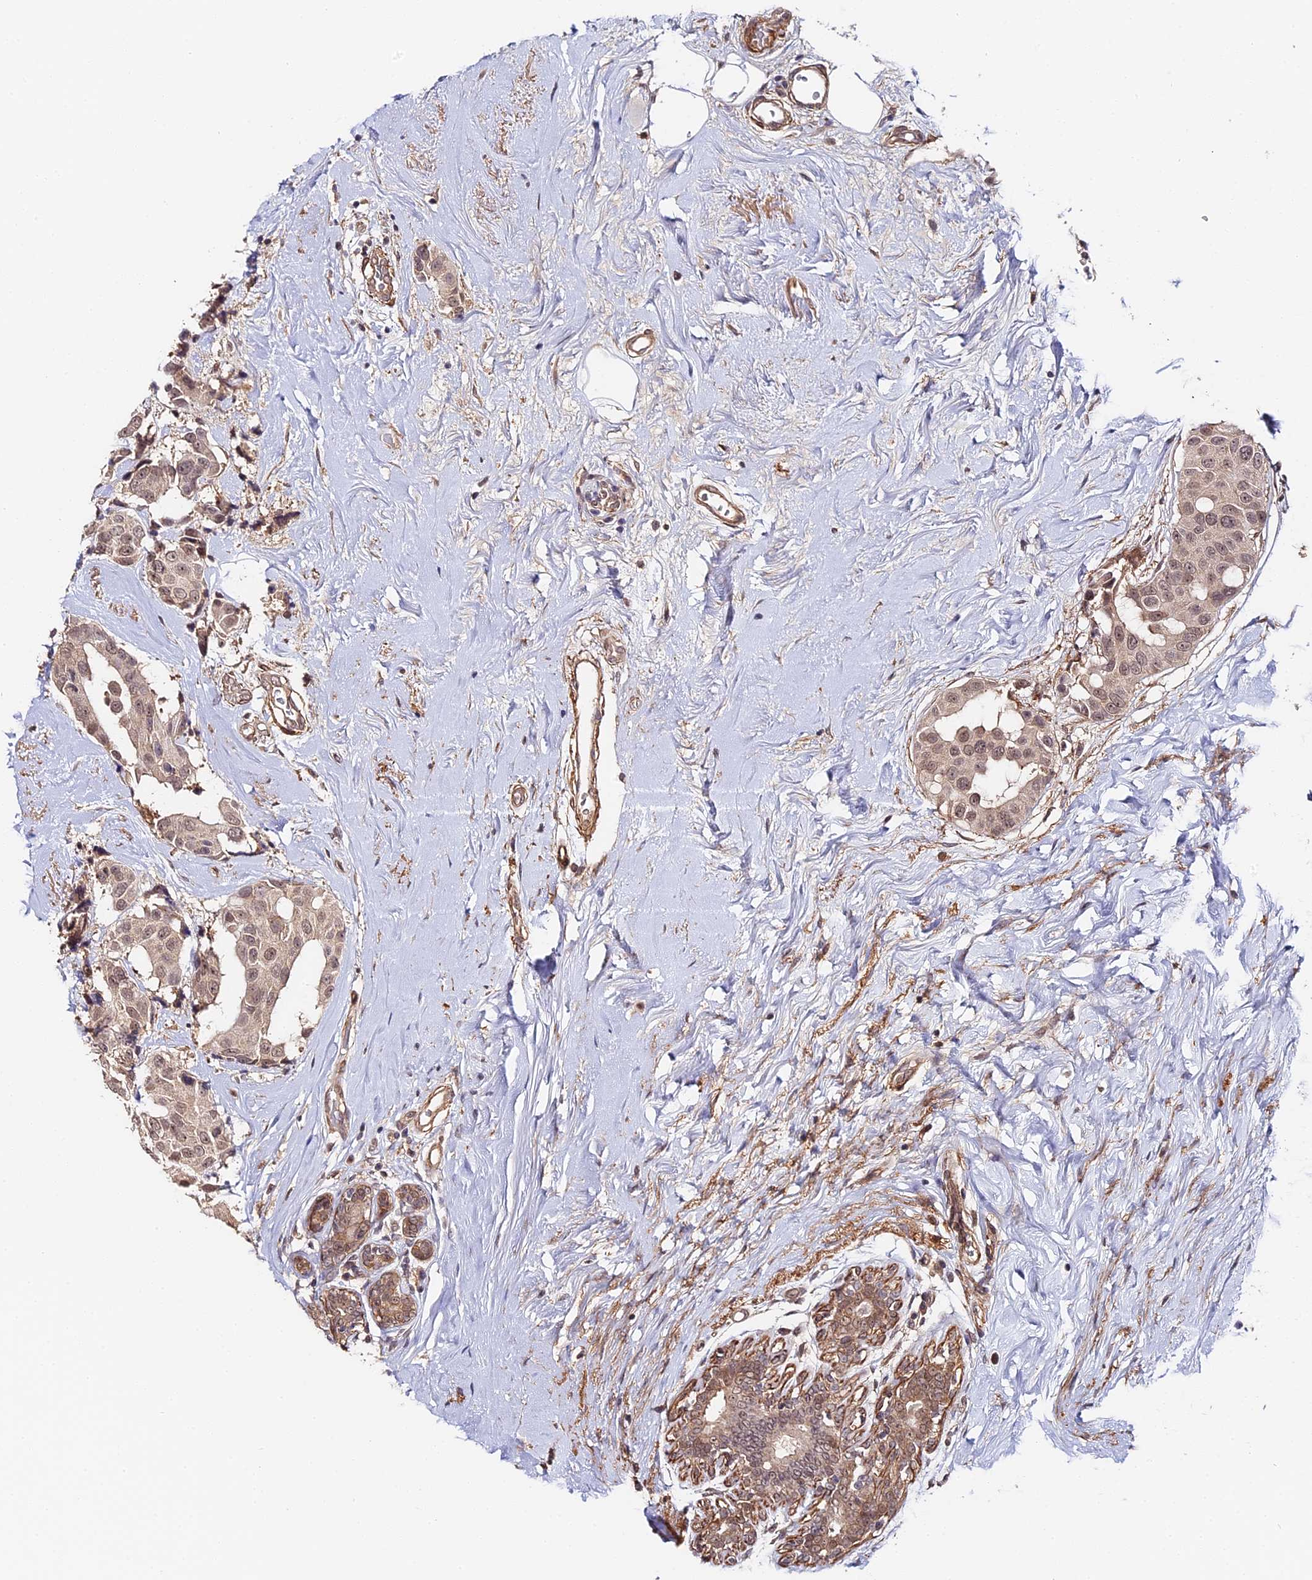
{"staining": {"intensity": "moderate", "quantity": "25%-75%", "location": "nuclear"}, "tissue": "breast cancer", "cell_type": "Tumor cells", "image_type": "cancer", "snomed": [{"axis": "morphology", "description": "Normal tissue, NOS"}, {"axis": "morphology", "description": "Duct carcinoma"}, {"axis": "topography", "description": "Breast"}], "caption": "Protein staining of infiltrating ductal carcinoma (breast) tissue shows moderate nuclear expression in approximately 25%-75% of tumor cells. (DAB (3,3'-diaminobenzidine) = brown stain, brightfield microscopy at high magnification).", "gene": "IMPACT", "patient": {"sex": "female", "age": 39}}